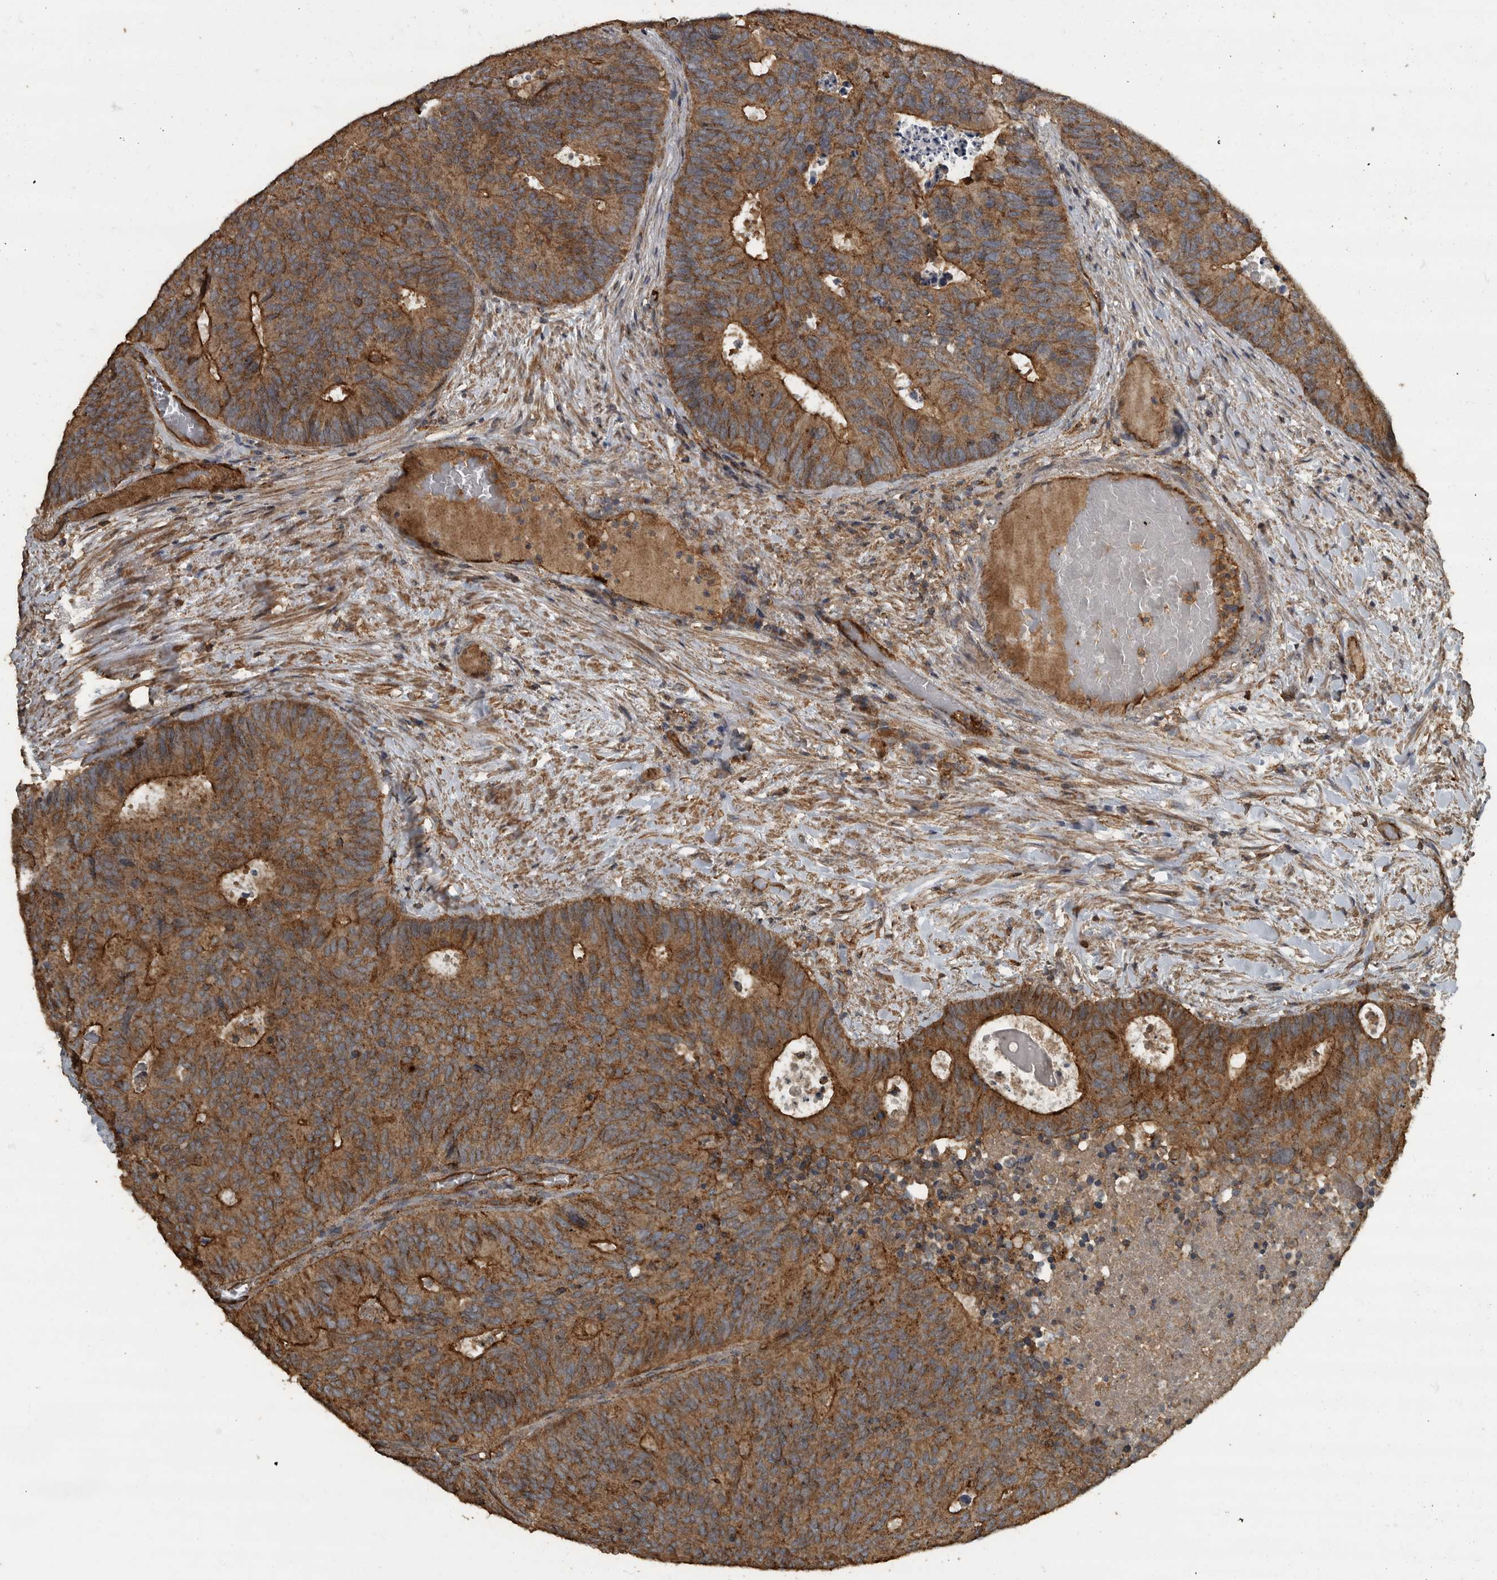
{"staining": {"intensity": "strong", "quantity": ">75%", "location": "cytoplasmic/membranous"}, "tissue": "colorectal cancer", "cell_type": "Tumor cells", "image_type": "cancer", "snomed": [{"axis": "morphology", "description": "Adenocarcinoma, NOS"}, {"axis": "topography", "description": "Colon"}], "caption": "Colorectal adenocarcinoma stained for a protein (brown) shows strong cytoplasmic/membranous positive expression in approximately >75% of tumor cells.", "gene": "IL15RA", "patient": {"sex": "male", "age": 87}}